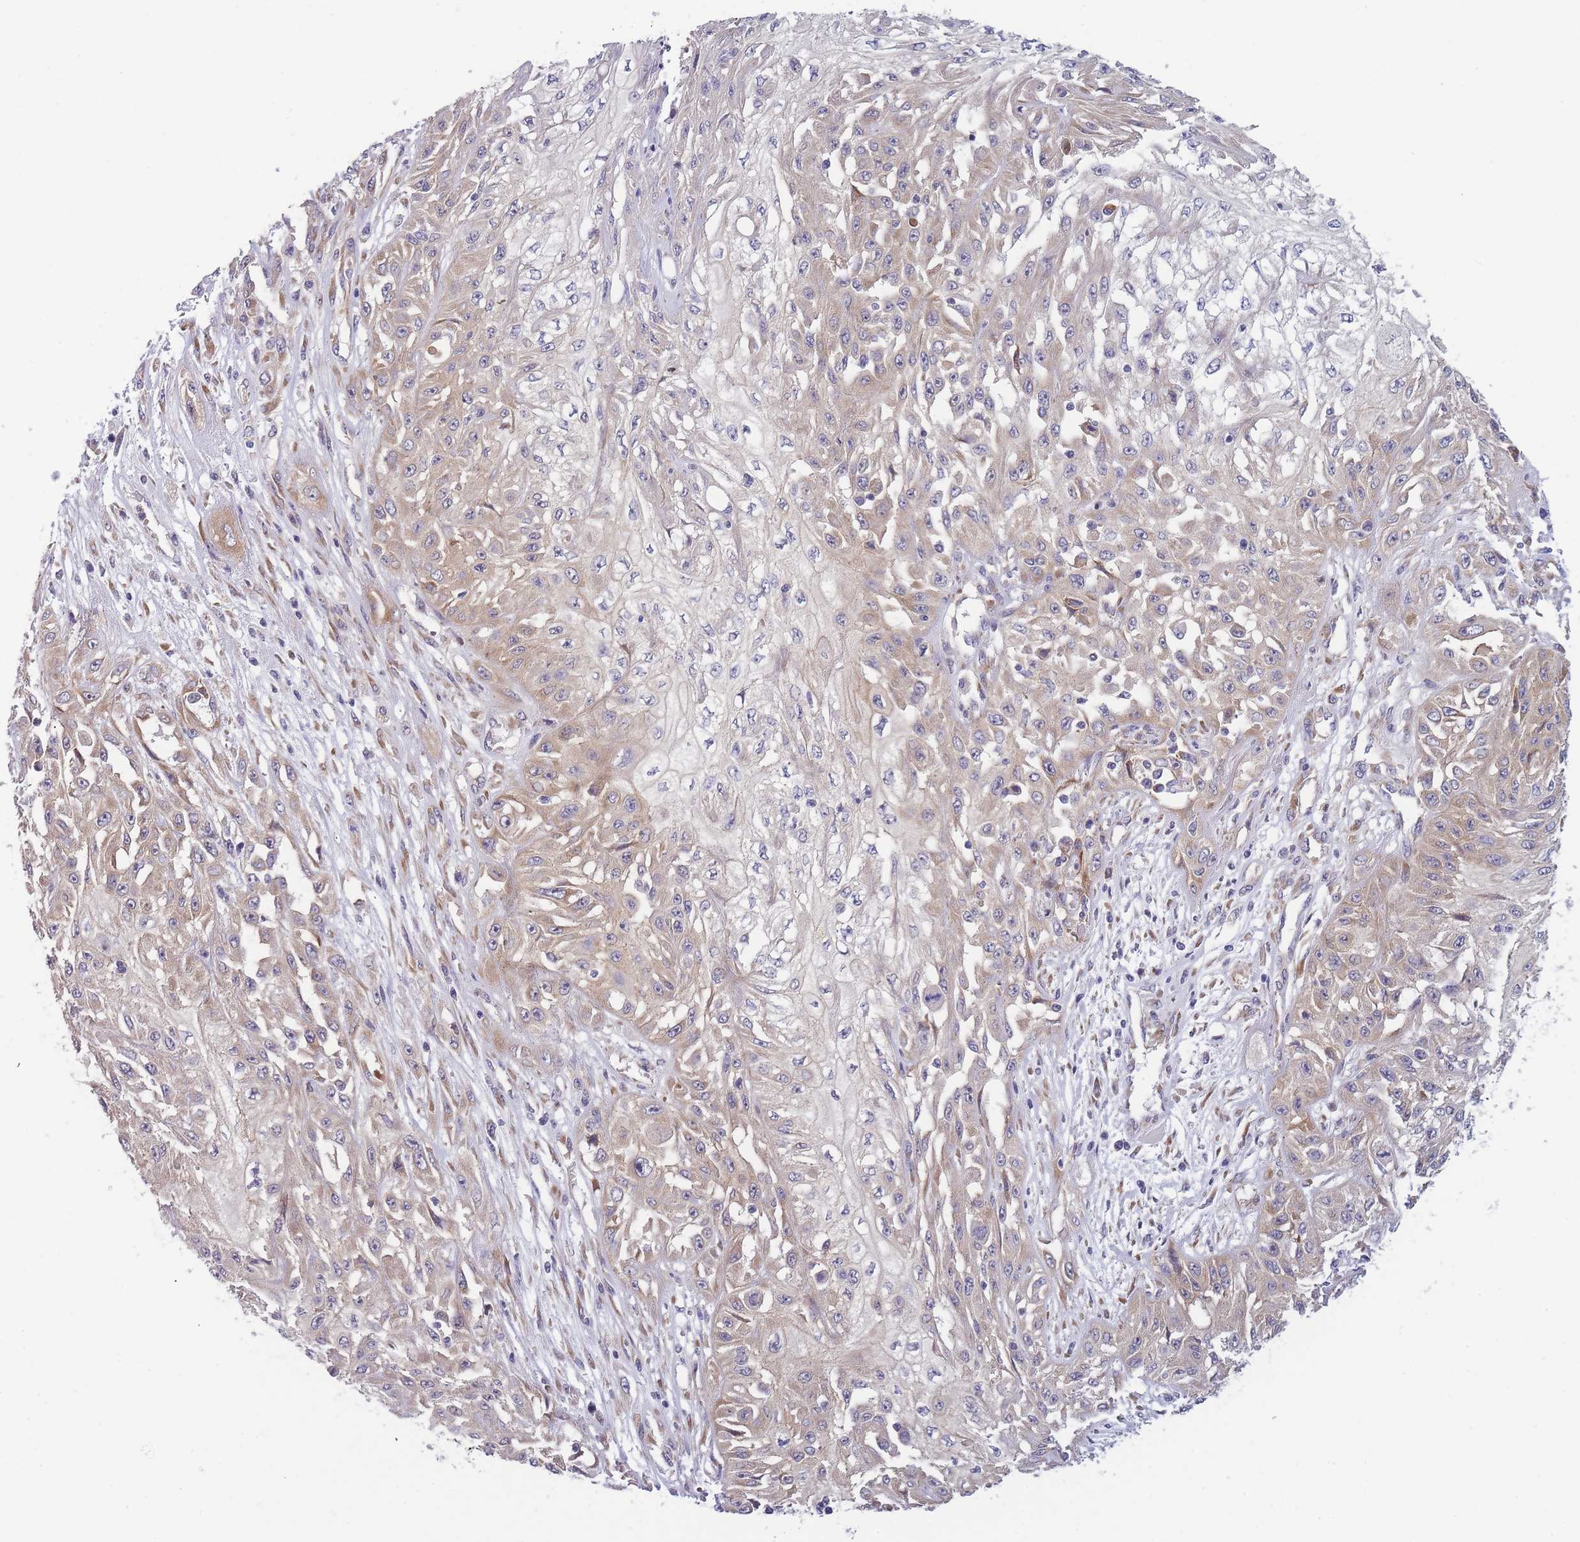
{"staining": {"intensity": "weak", "quantity": "25%-75%", "location": "cytoplasmic/membranous"}, "tissue": "skin cancer", "cell_type": "Tumor cells", "image_type": "cancer", "snomed": [{"axis": "morphology", "description": "Squamous cell carcinoma, NOS"}, {"axis": "morphology", "description": "Squamous cell carcinoma, metastatic, NOS"}, {"axis": "topography", "description": "Skin"}, {"axis": "topography", "description": "Lymph node"}], "caption": "Squamous cell carcinoma (skin) stained with DAB (3,3'-diaminobenzidine) IHC displays low levels of weak cytoplasmic/membranous expression in approximately 25%-75% of tumor cells.", "gene": "NDUFAF6", "patient": {"sex": "male", "age": 75}}